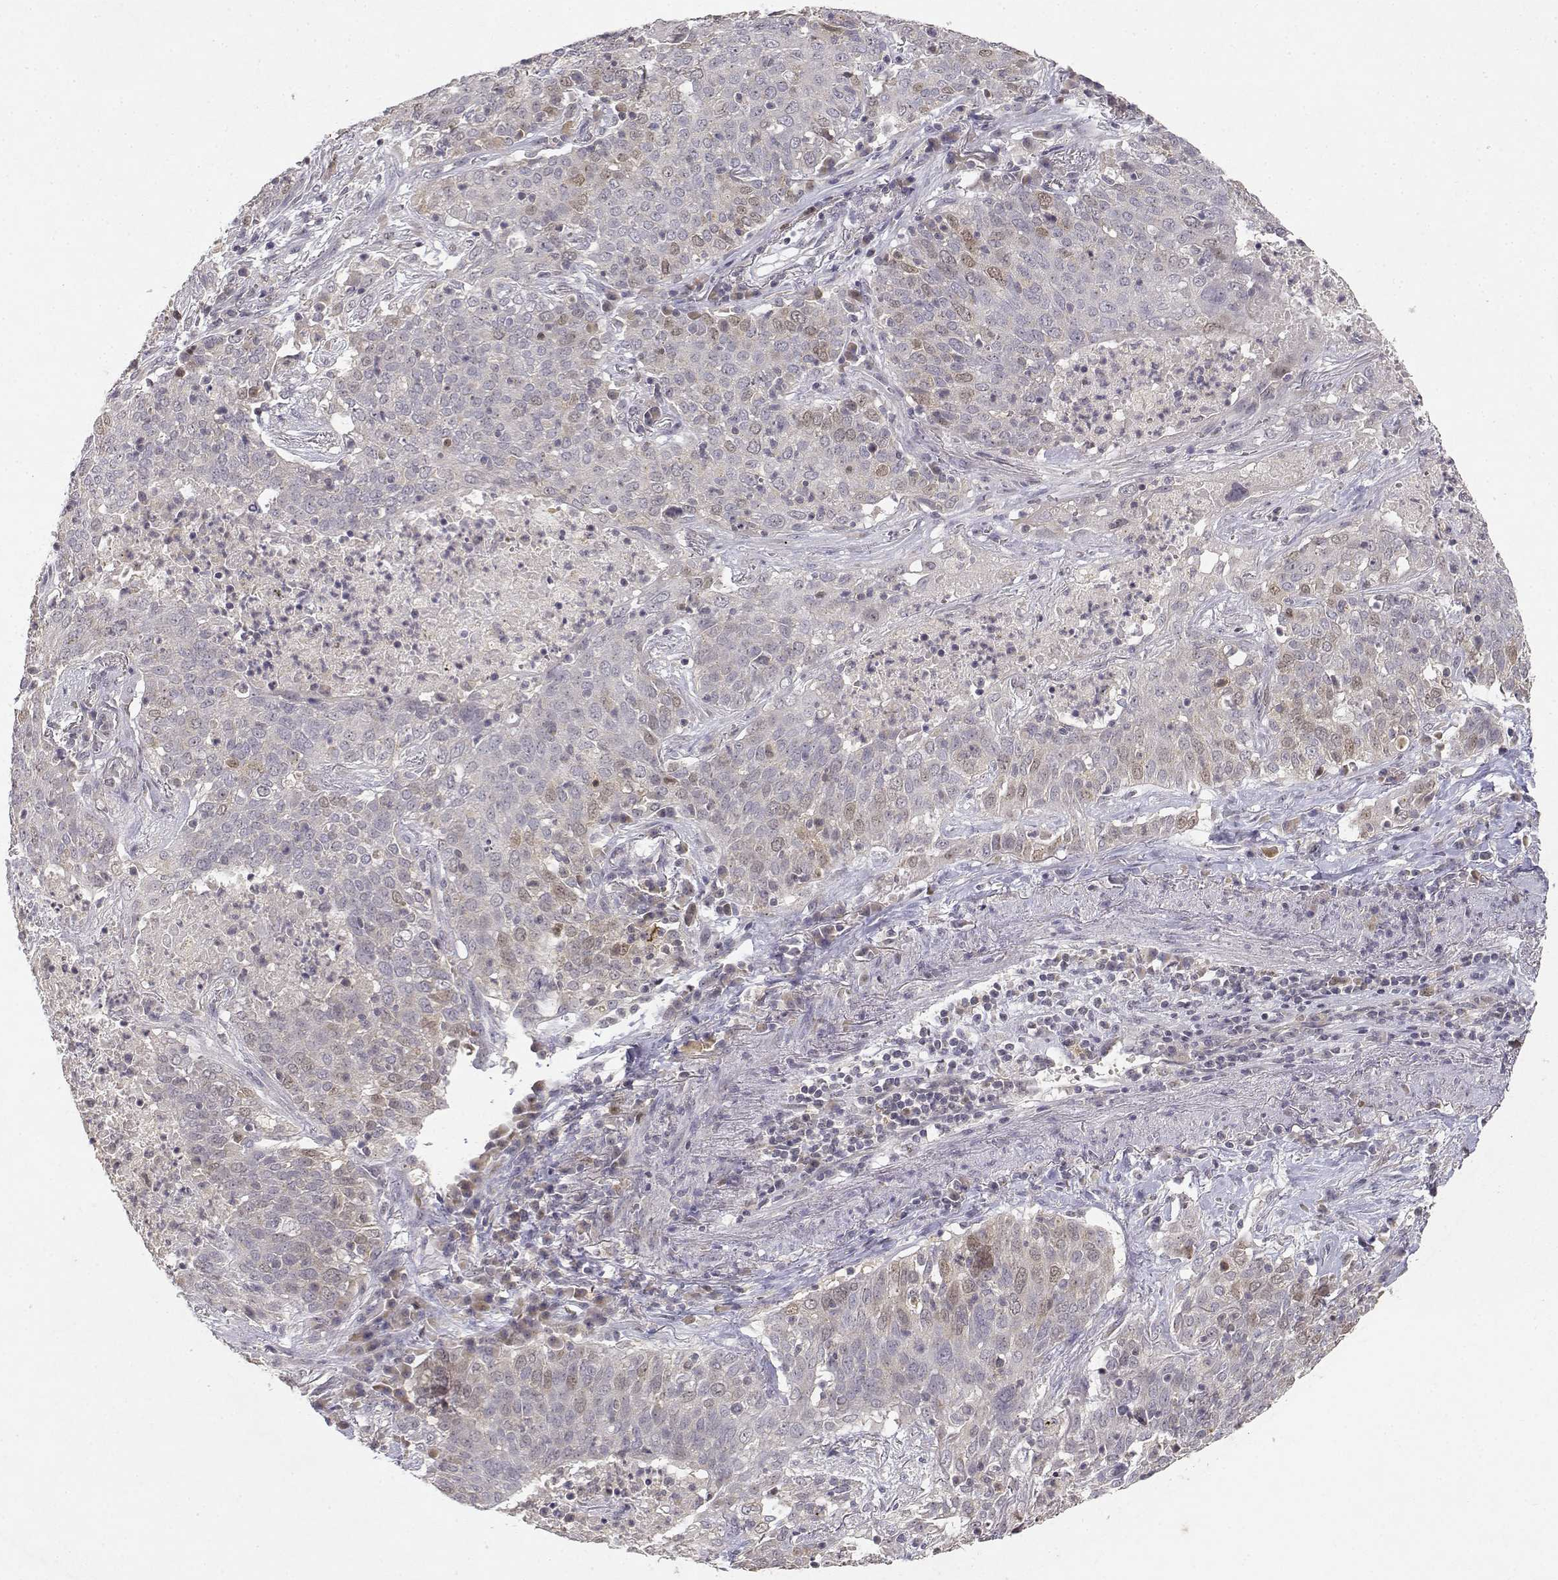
{"staining": {"intensity": "weak", "quantity": "<25%", "location": "nuclear"}, "tissue": "lung cancer", "cell_type": "Tumor cells", "image_type": "cancer", "snomed": [{"axis": "morphology", "description": "Squamous cell carcinoma, NOS"}, {"axis": "topography", "description": "Lung"}], "caption": "Human lung squamous cell carcinoma stained for a protein using immunohistochemistry (IHC) exhibits no staining in tumor cells.", "gene": "RAD51", "patient": {"sex": "male", "age": 82}}